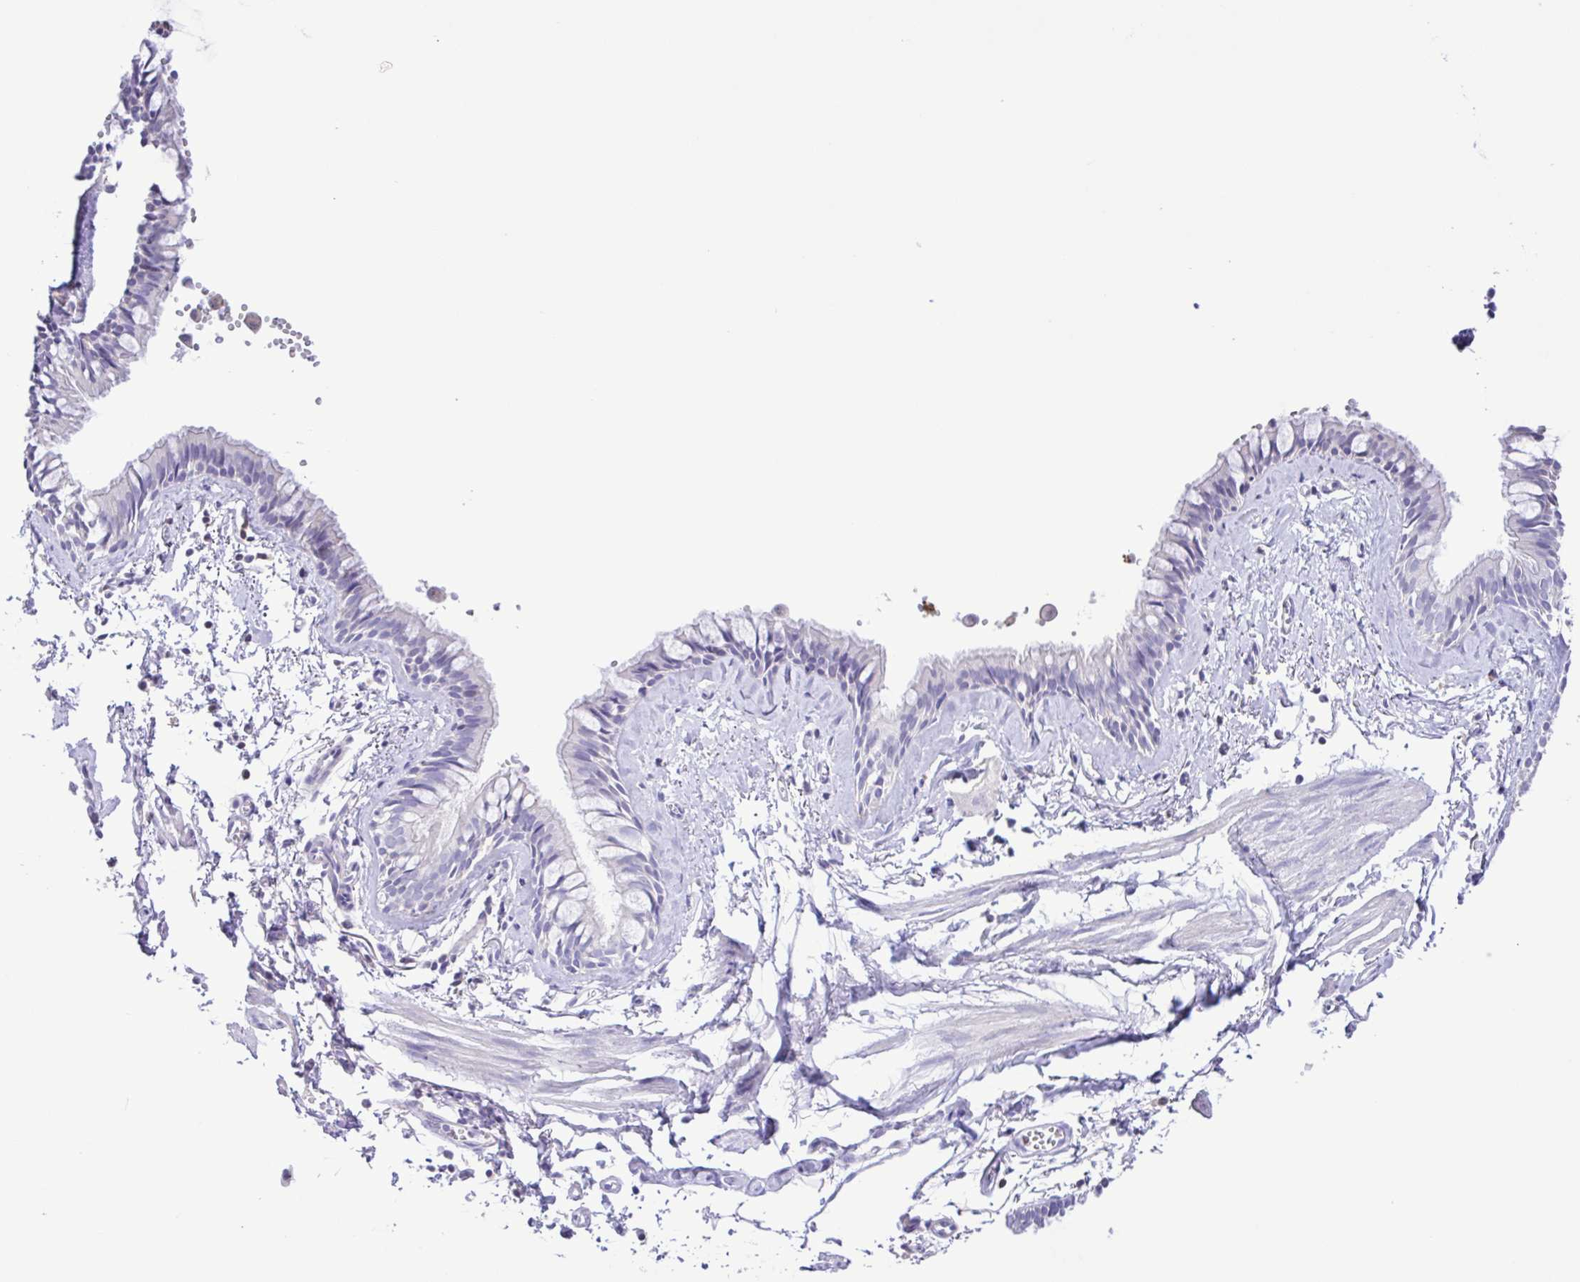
{"staining": {"intensity": "negative", "quantity": "none", "location": "none"}, "tissue": "bronchus", "cell_type": "Respiratory epithelial cells", "image_type": "normal", "snomed": [{"axis": "morphology", "description": "Normal tissue, NOS"}, {"axis": "topography", "description": "Bronchus"}], "caption": "The IHC micrograph has no significant positivity in respiratory epithelial cells of bronchus.", "gene": "CYP17A1", "patient": {"sex": "female", "age": 59}}